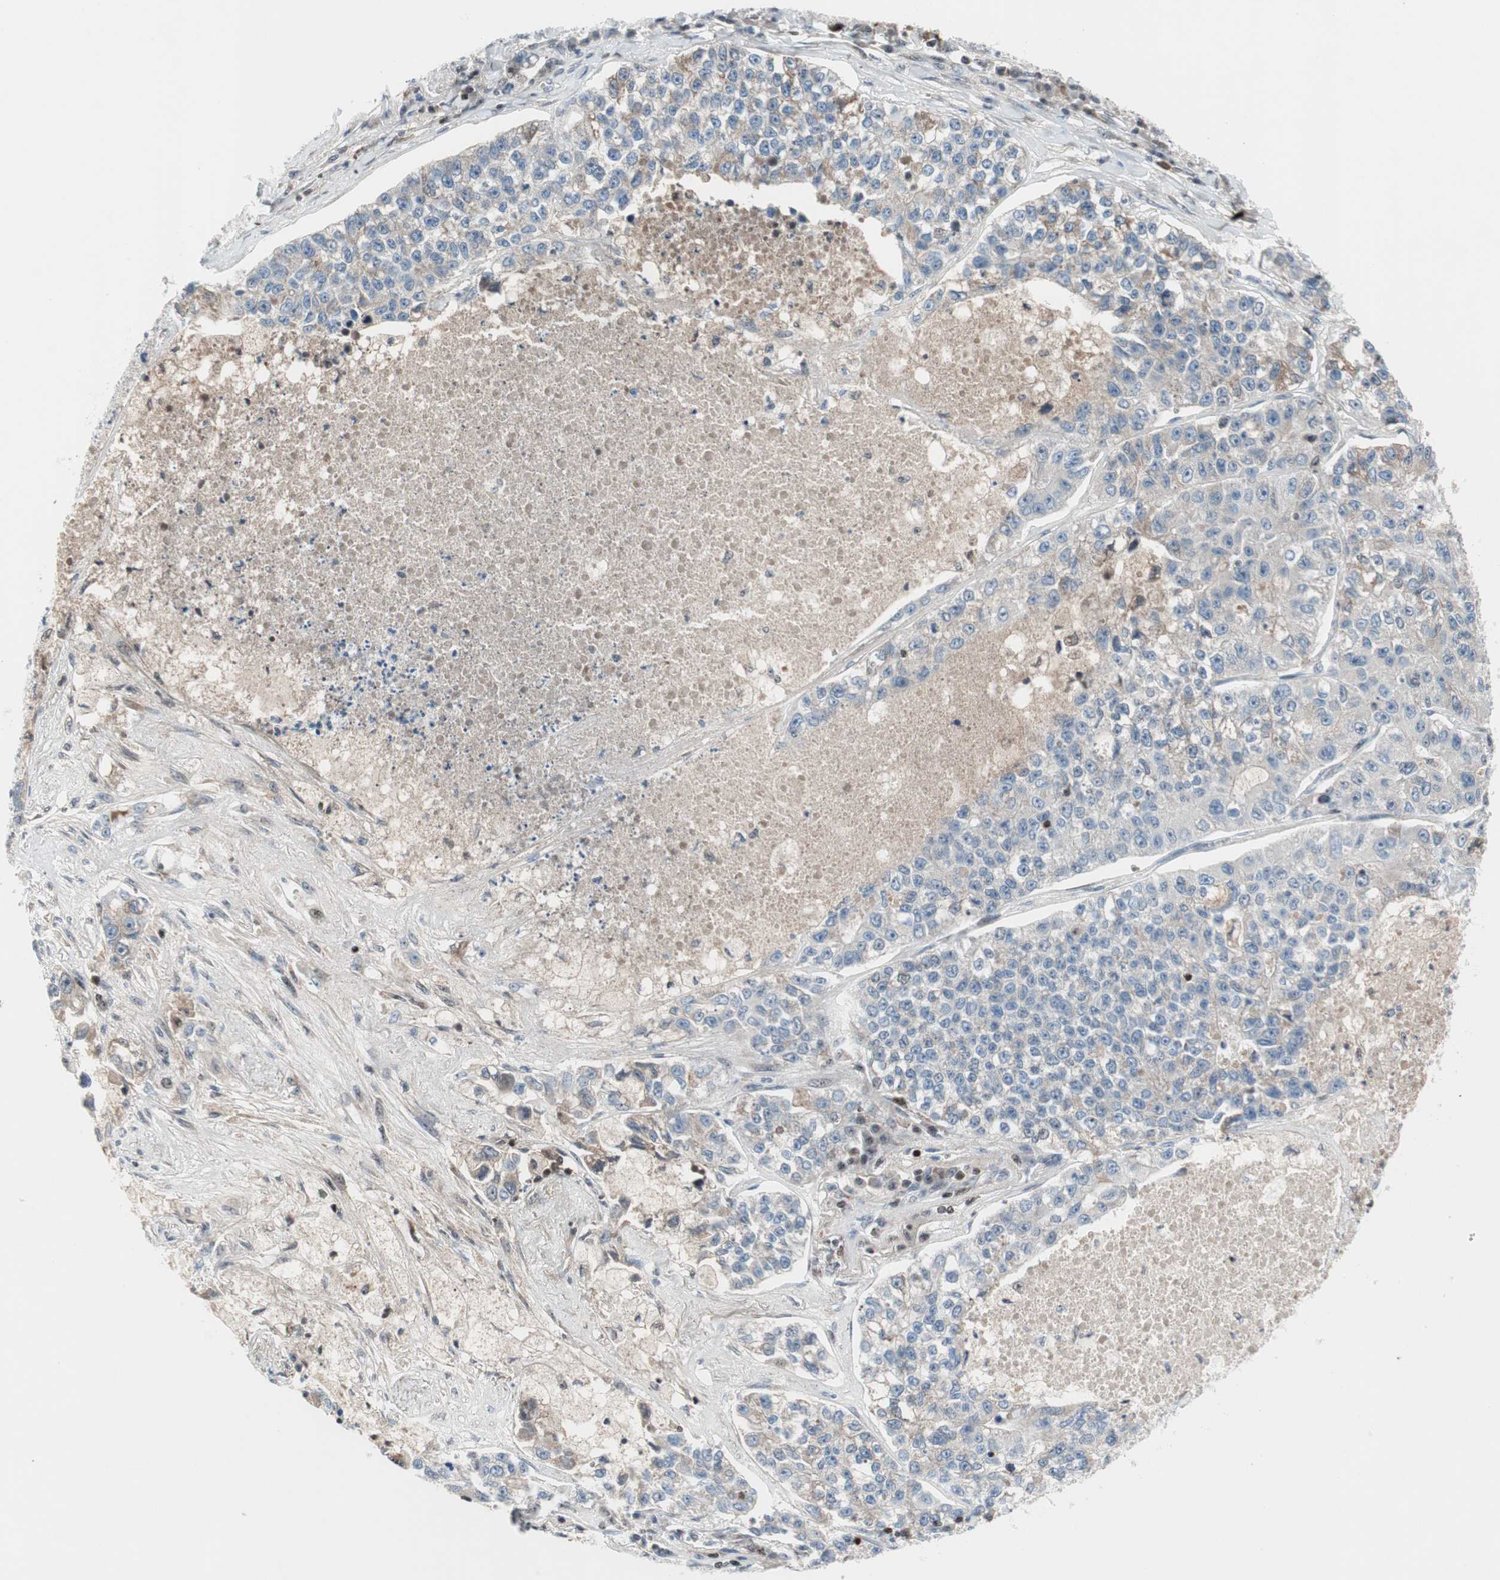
{"staining": {"intensity": "negative", "quantity": "none", "location": "none"}, "tissue": "lung cancer", "cell_type": "Tumor cells", "image_type": "cancer", "snomed": [{"axis": "morphology", "description": "Adenocarcinoma, NOS"}, {"axis": "topography", "description": "Lung"}], "caption": "The micrograph demonstrates no significant expression in tumor cells of lung cancer. (Immunohistochemistry, brightfield microscopy, high magnification).", "gene": "RGS10", "patient": {"sex": "male", "age": 49}}